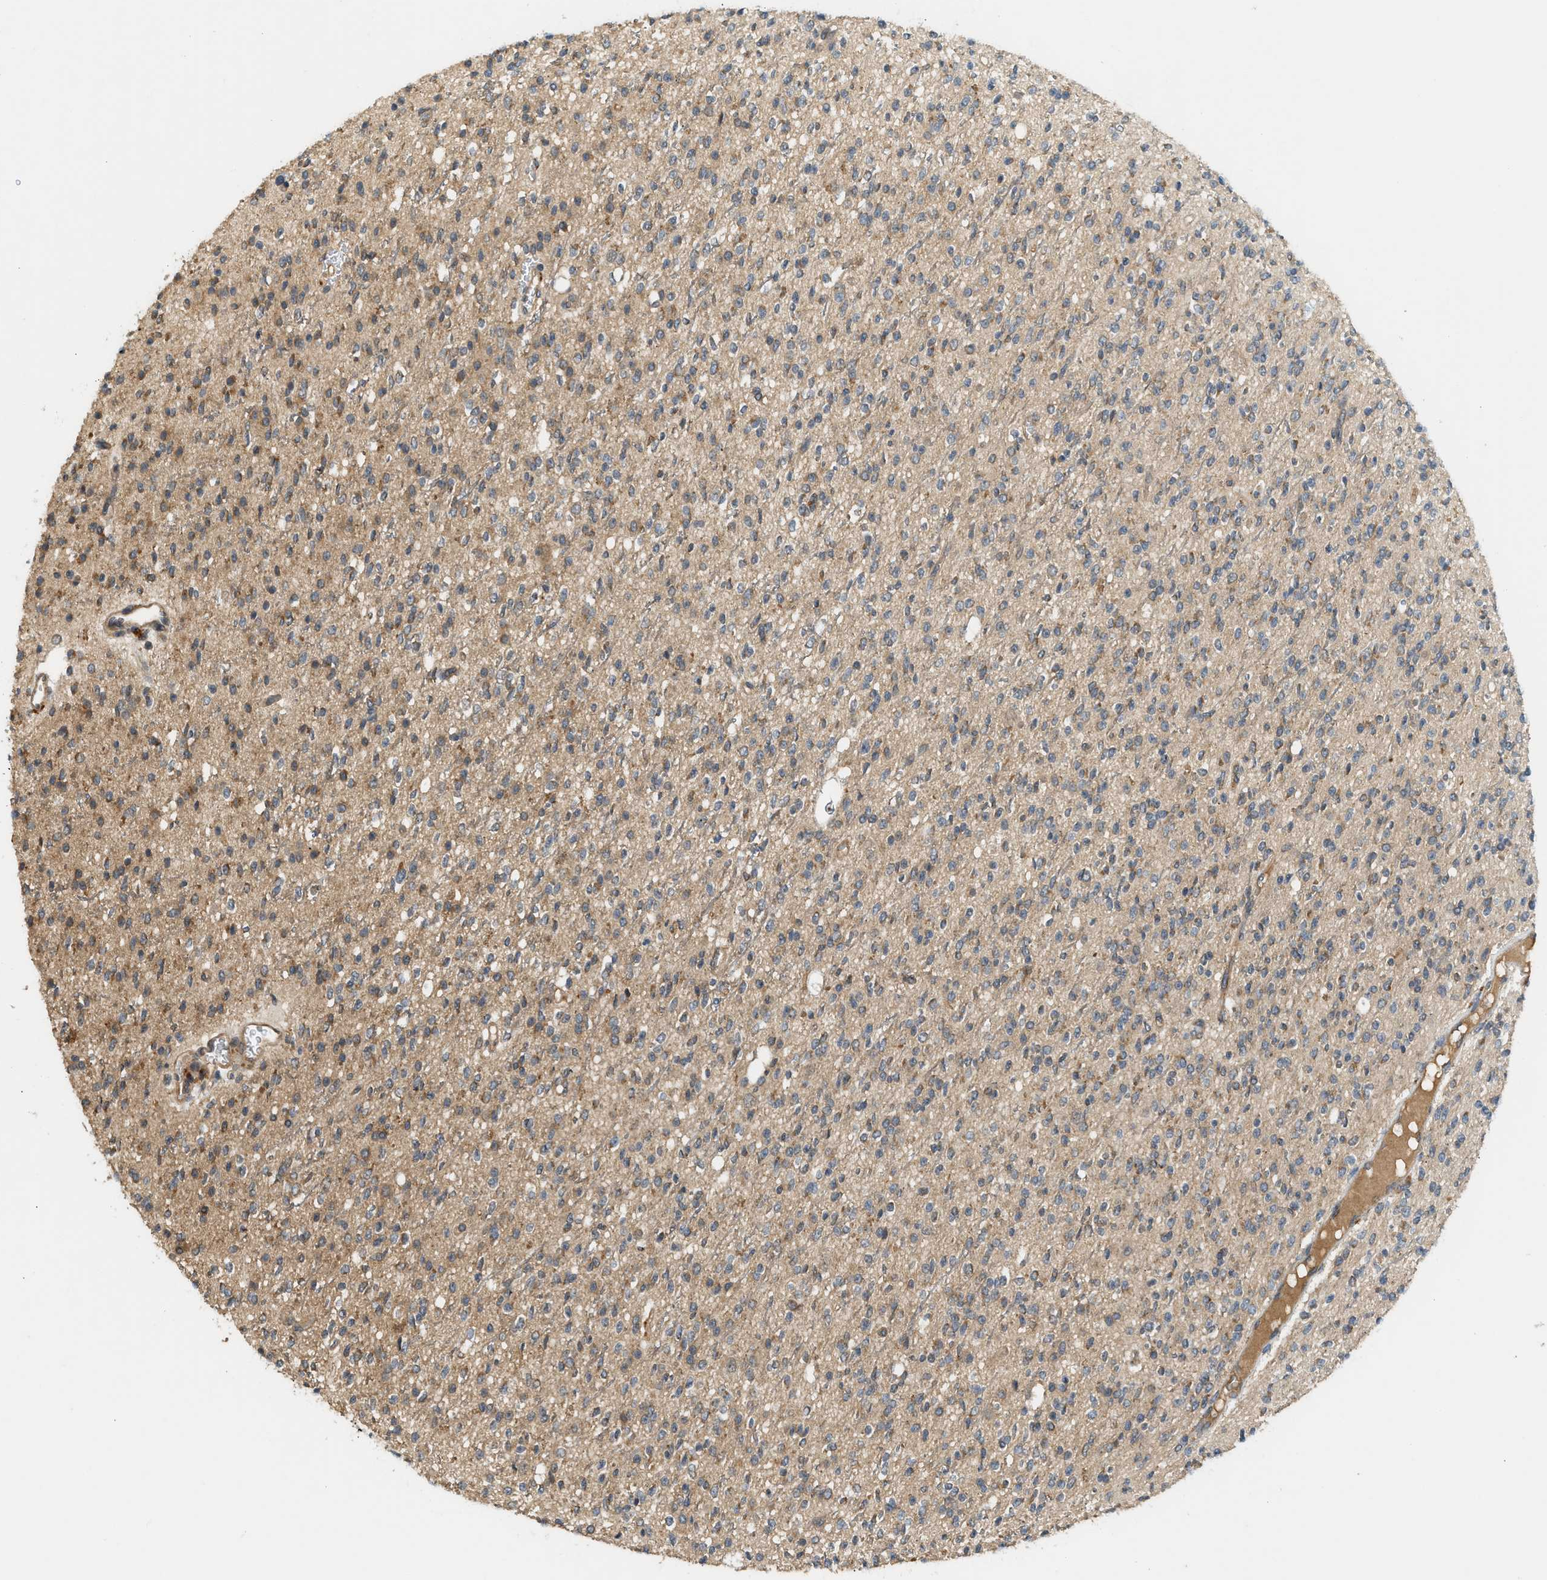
{"staining": {"intensity": "moderate", "quantity": "25%-75%", "location": "cytoplasmic/membranous"}, "tissue": "glioma", "cell_type": "Tumor cells", "image_type": "cancer", "snomed": [{"axis": "morphology", "description": "Glioma, malignant, High grade"}, {"axis": "topography", "description": "Brain"}], "caption": "Human malignant high-grade glioma stained with a protein marker demonstrates moderate staining in tumor cells.", "gene": "ADCY8", "patient": {"sex": "male", "age": 34}}